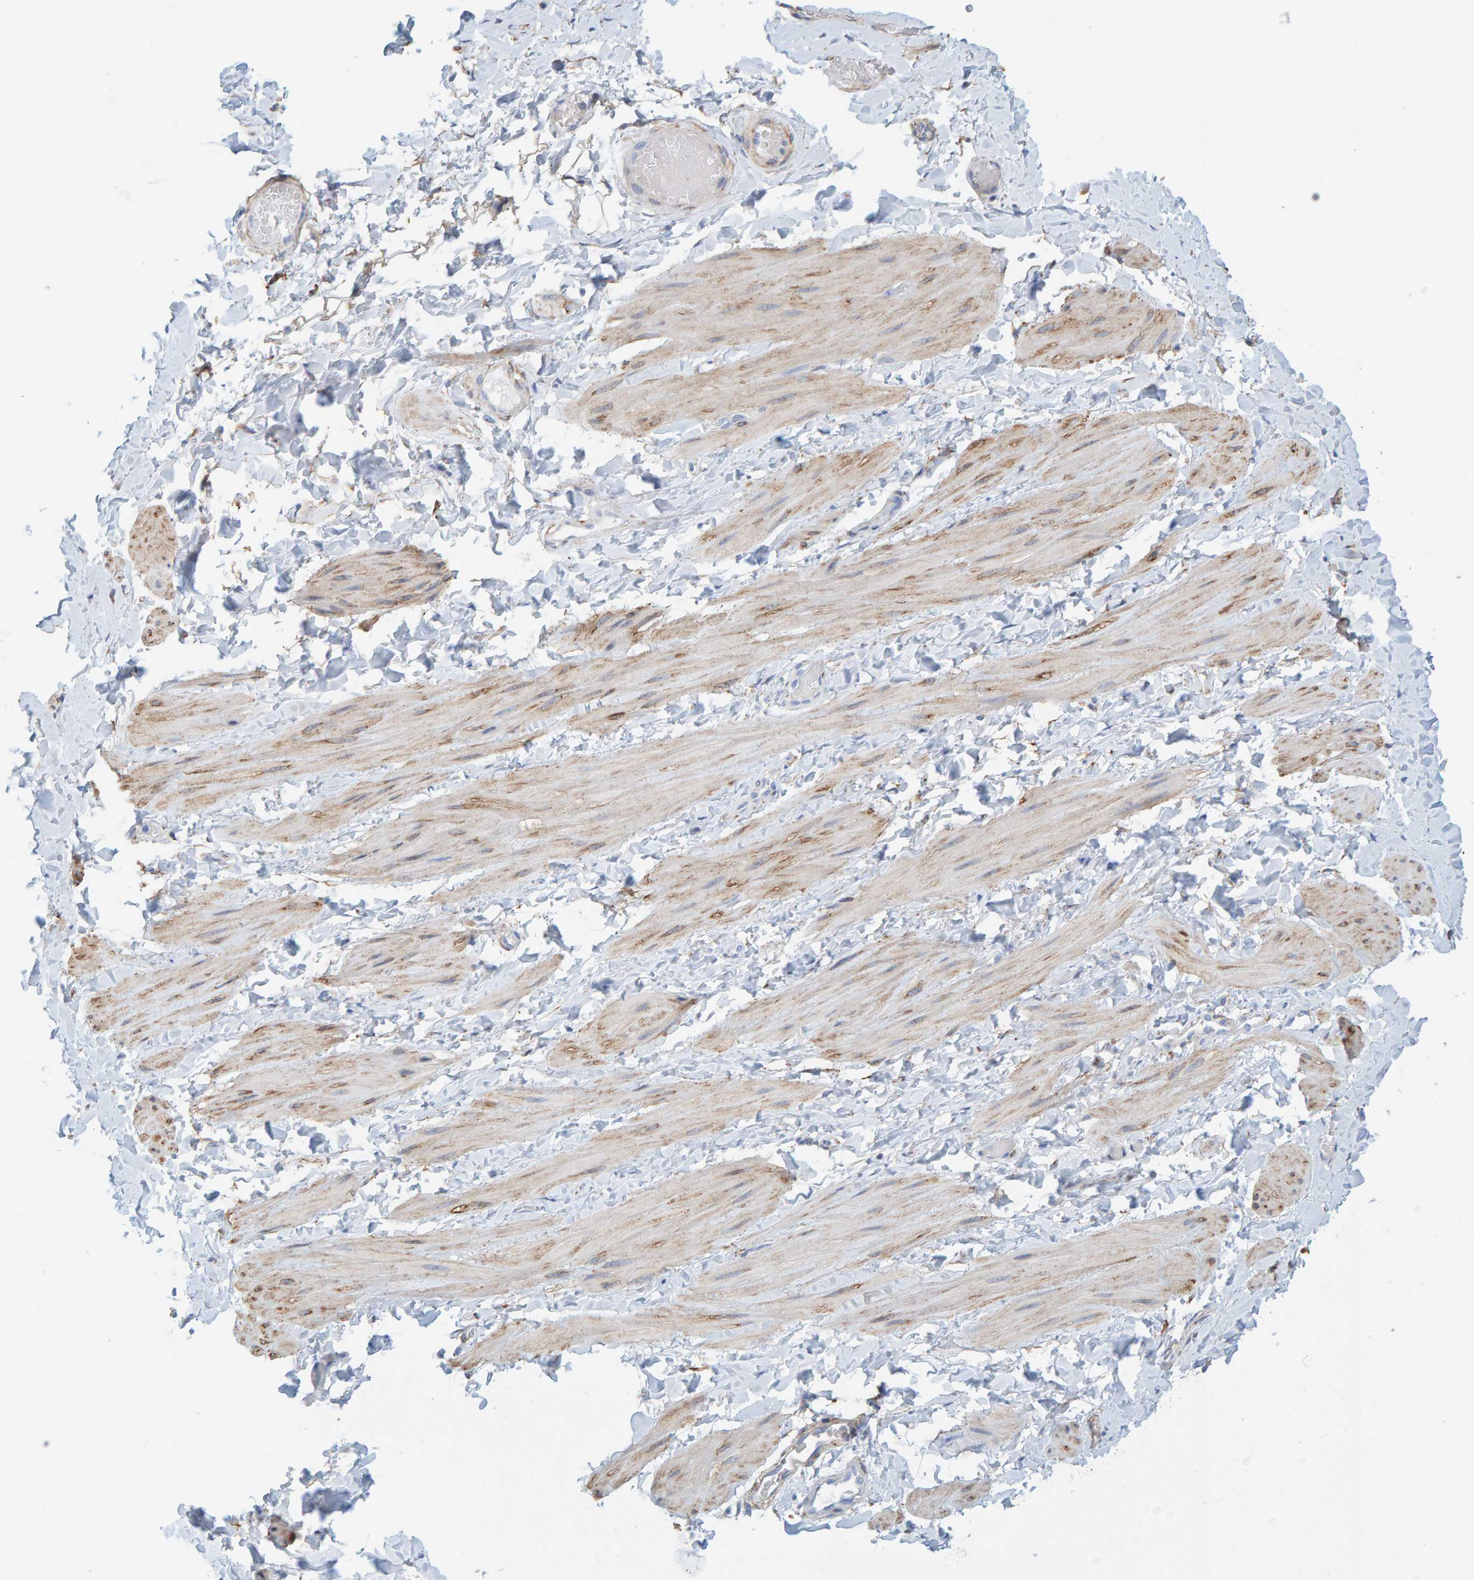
{"staining": {"intensity": "negative", "quantity": "none", "location": "none"}, "tissue": "adipose tissue", "cell_type": "Adipocytes", "image_type": "normal", "snomed": [{"axis": "morphology", "description": "Normal tissue, NOS"}, {"axis": "topography", "description": "Adipose tissue"}, {"axis": "topography", "description": "Vascular tissue"}, {"axis": "topography", "description": "Peripheral nerve tissue"}], "caption": "Immunohistochemistry image of unremarkable human adipose tissue stained for a protein (brown), which reveals no positivity in adipocytes.", "gene": "MAP1B", "patient": {"sex": "male", "age": 25}}